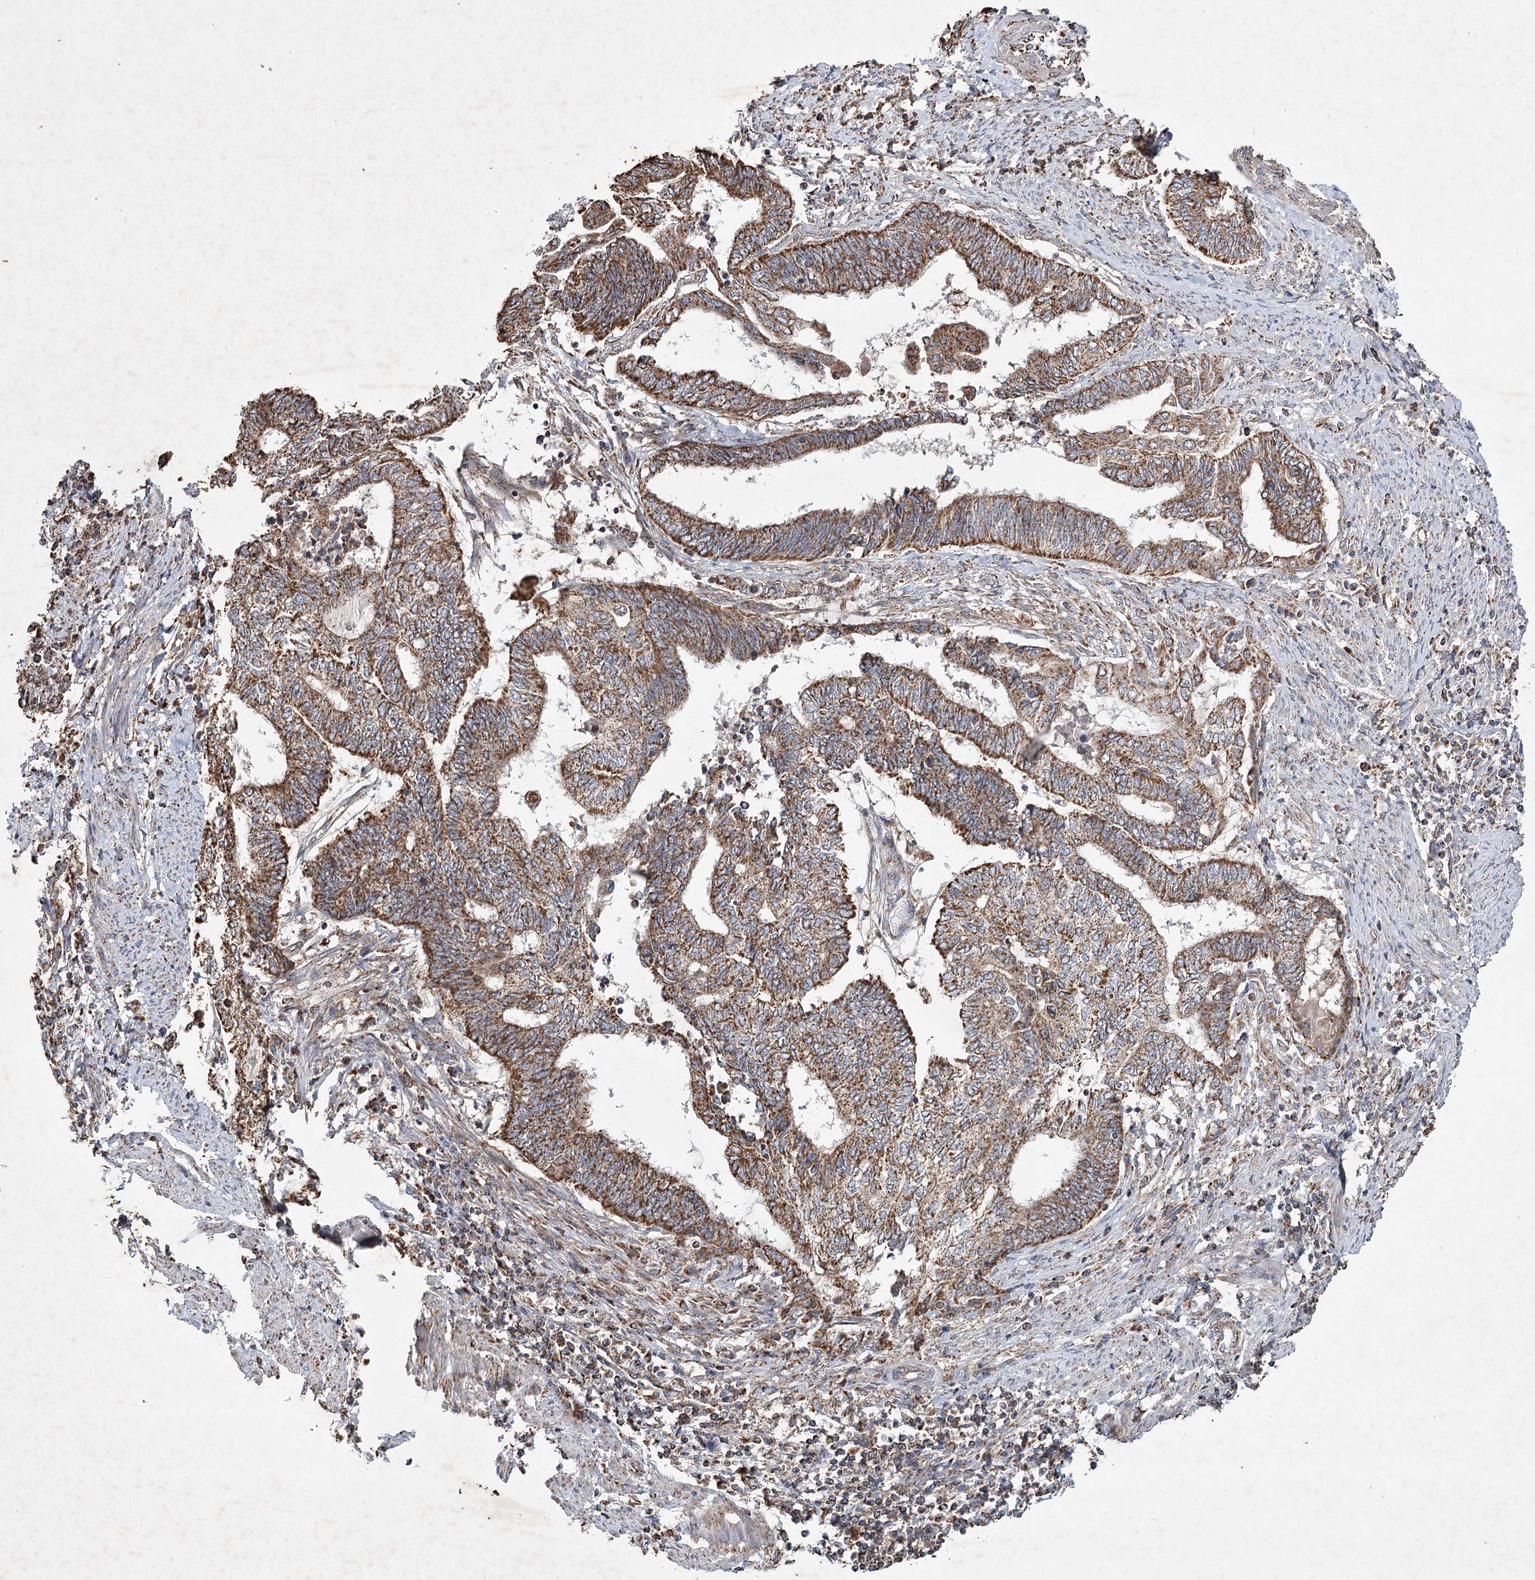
{"staining": {"intensity": "strong", "quantity": ">75%", "location": "cytoplasmic/membranous"}, "tissue": "endometrial cancer", "cell_type": "Tumor cells", "image_type": "cancer", "snomed": [{"axis": "morphology", "description": "Adenocarcinoma, NOS"}, {"axis": "topography", "description": "Uterus"}, {"axis": "topography", "description": "Endometrium"}], "caption": "Human endometrial cancer stained for a protein (brown) demonstrates strong cytoplasmic/membranous positive expression in approximately >75% of tumor cells.", "gene": "PIK3CB", "patient": {"sex": "female", "age": 70}}